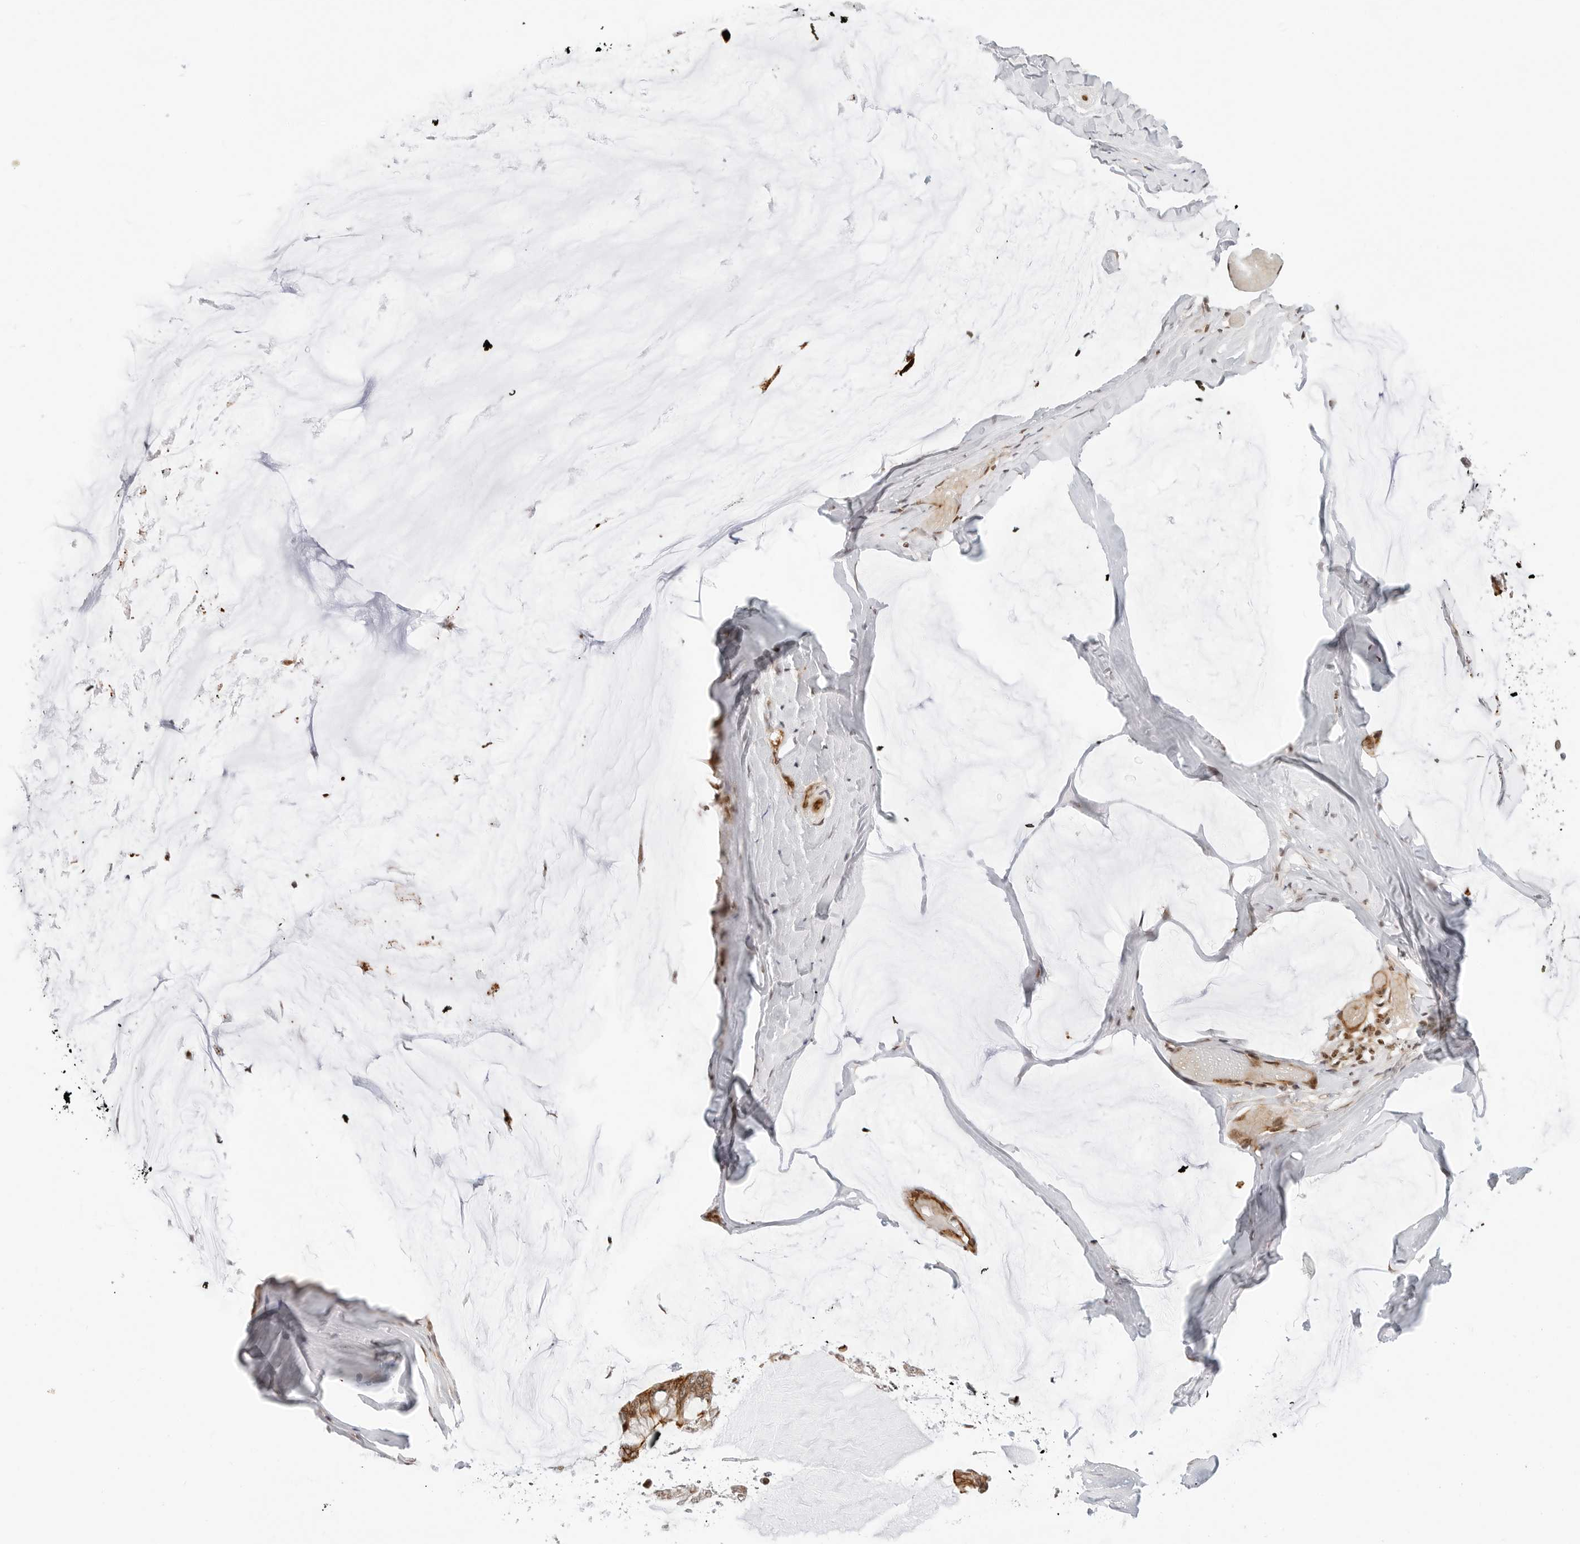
{"staining": {"intensity": "moderate", "quantity": "25%-75%", "location": "cytoplasmic/membranous,nuclear"}, "tissue": "ovarian cancer", "cell_type": "Tumor cells", "image_type": "cancer", "snomed": [{"axis": "morphology", "description": "Cystadenocarcinoma, mucinous, NOS"}, {"axis": "topography", "description": "Ovary"}], "caption": "High-magnification brightfield microscopy of ovarian cancer stained with DAB (brown) and counterstained with hematoxylin (blue). tumor cells exhibit moderate cytoplasmic/membranous and nuclear staining is identified in approximately25%-75% of cells.", "gene": "ZNF613", "patient": {"sex": "female", "age": 39}}